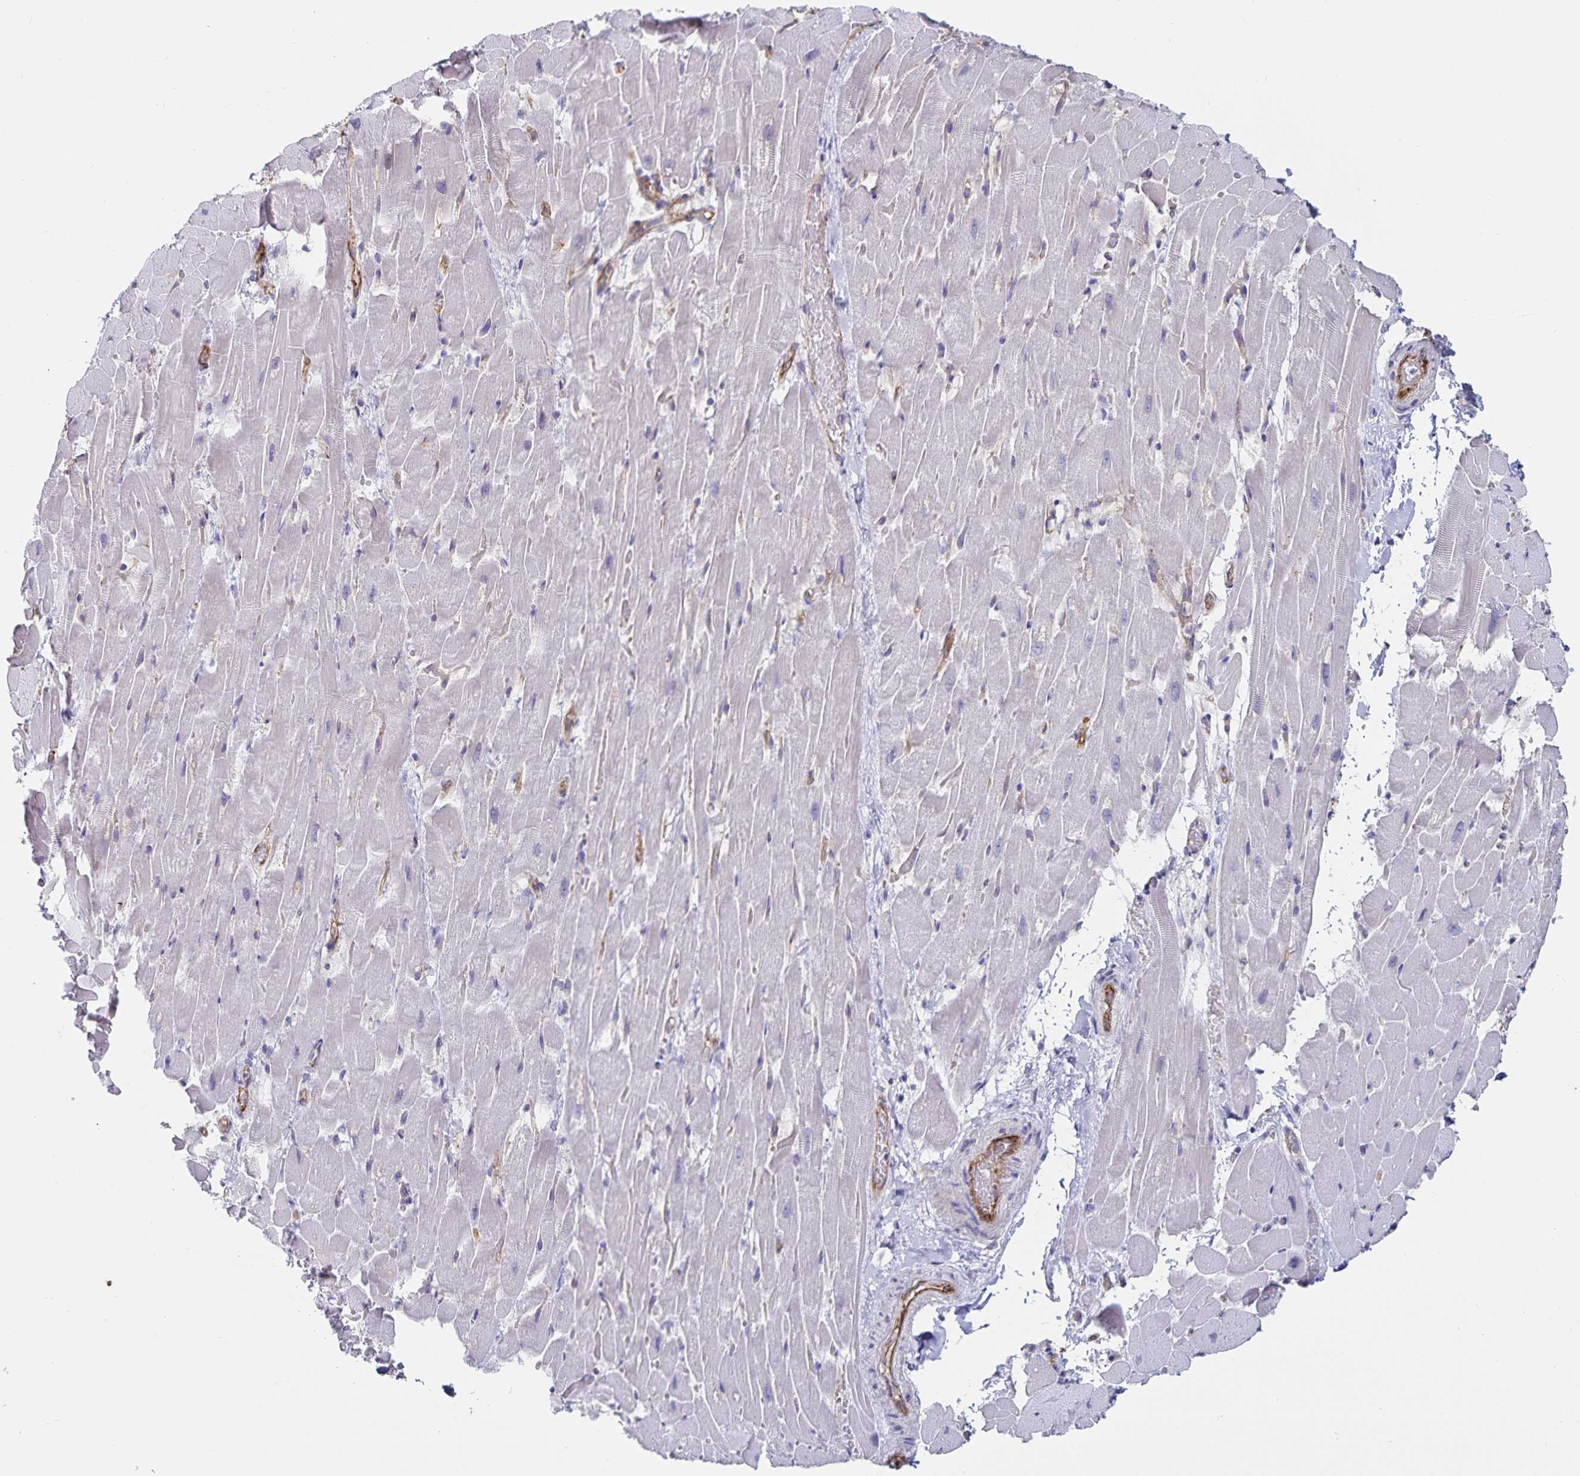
{"staining": {"intensity": "negative", "quantity": "none", "location": "none"}, "tissue": "heart muscle", "cell_type": "Cardiomyocytes", "image_type": "normal", "snomed": [{"axis": "morphology", "description": "Normal tissue, NOS"}, {"axis": "topography", "description": "Heart"}], "caption": "A micrograph of heart muscle stained for a protein demonstrates no brown staining in cardiomyocytes. (DAB (3,3'-diaminobenzidine) IHC visualized using brightfield microscopy, high magnification).", "gene": "SSTR1", "patient": {"sex": "male", "age": 37}}